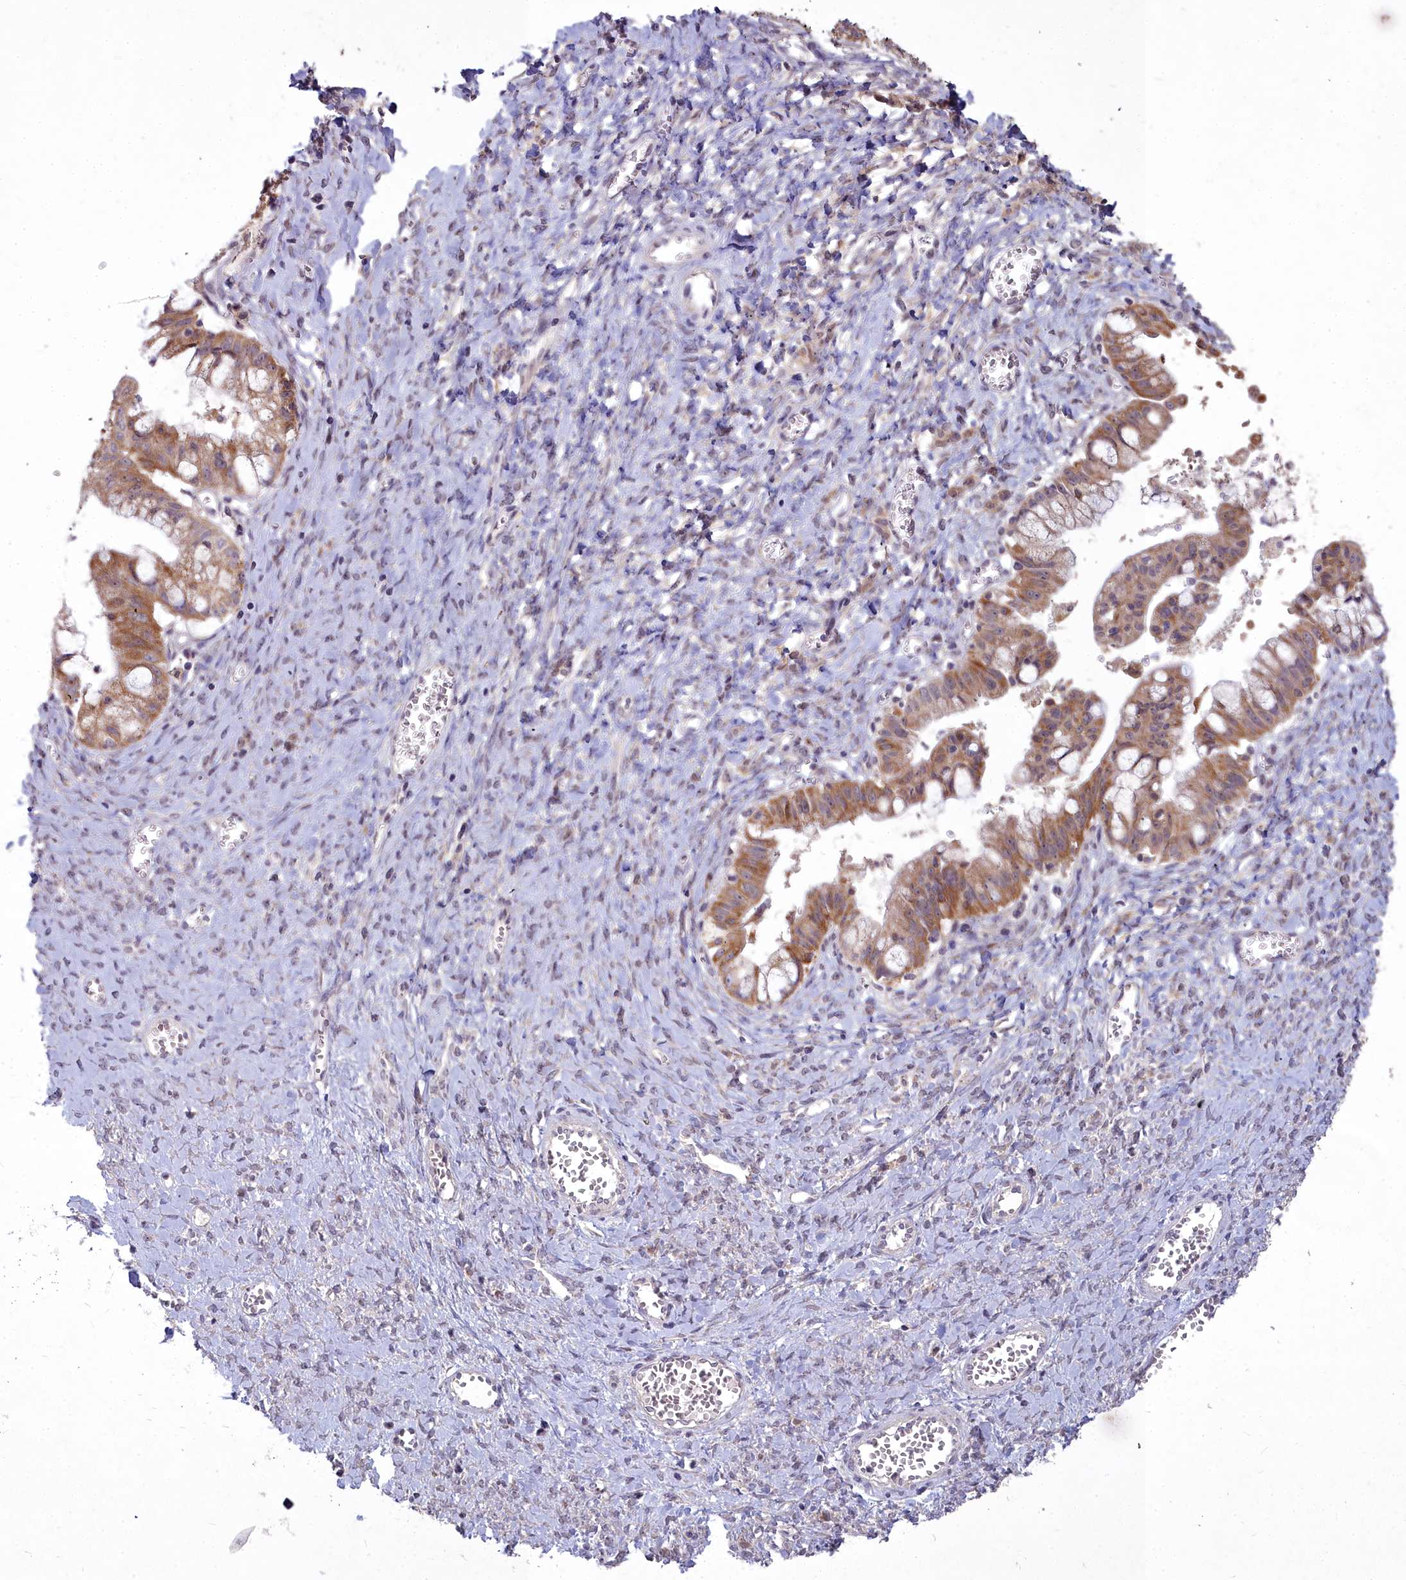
{"staining": {"intensity": "moderate", "quantity": ">75%", "location": "cytoplasmic/membranous"}, "tissue": "ovarian cancer", "cell_type": "Tumor cells", "image_type": "cancer", "snomed": [{"axis": "morphology", "description": "Cystadenocarcinoma, mucinous, NOS"}, {"axis": "topography", "description": "Ovary"}], "caption": "Immunohistochemical staining of human ovarian cancer (mucinous cystadenocarcinoma) reveals moderate cytoplasmic/membranous protein positivity in approximately >75% of tumor cells.", "gene": "MICU2", "patient": {"sex": "female", "age": 70}}